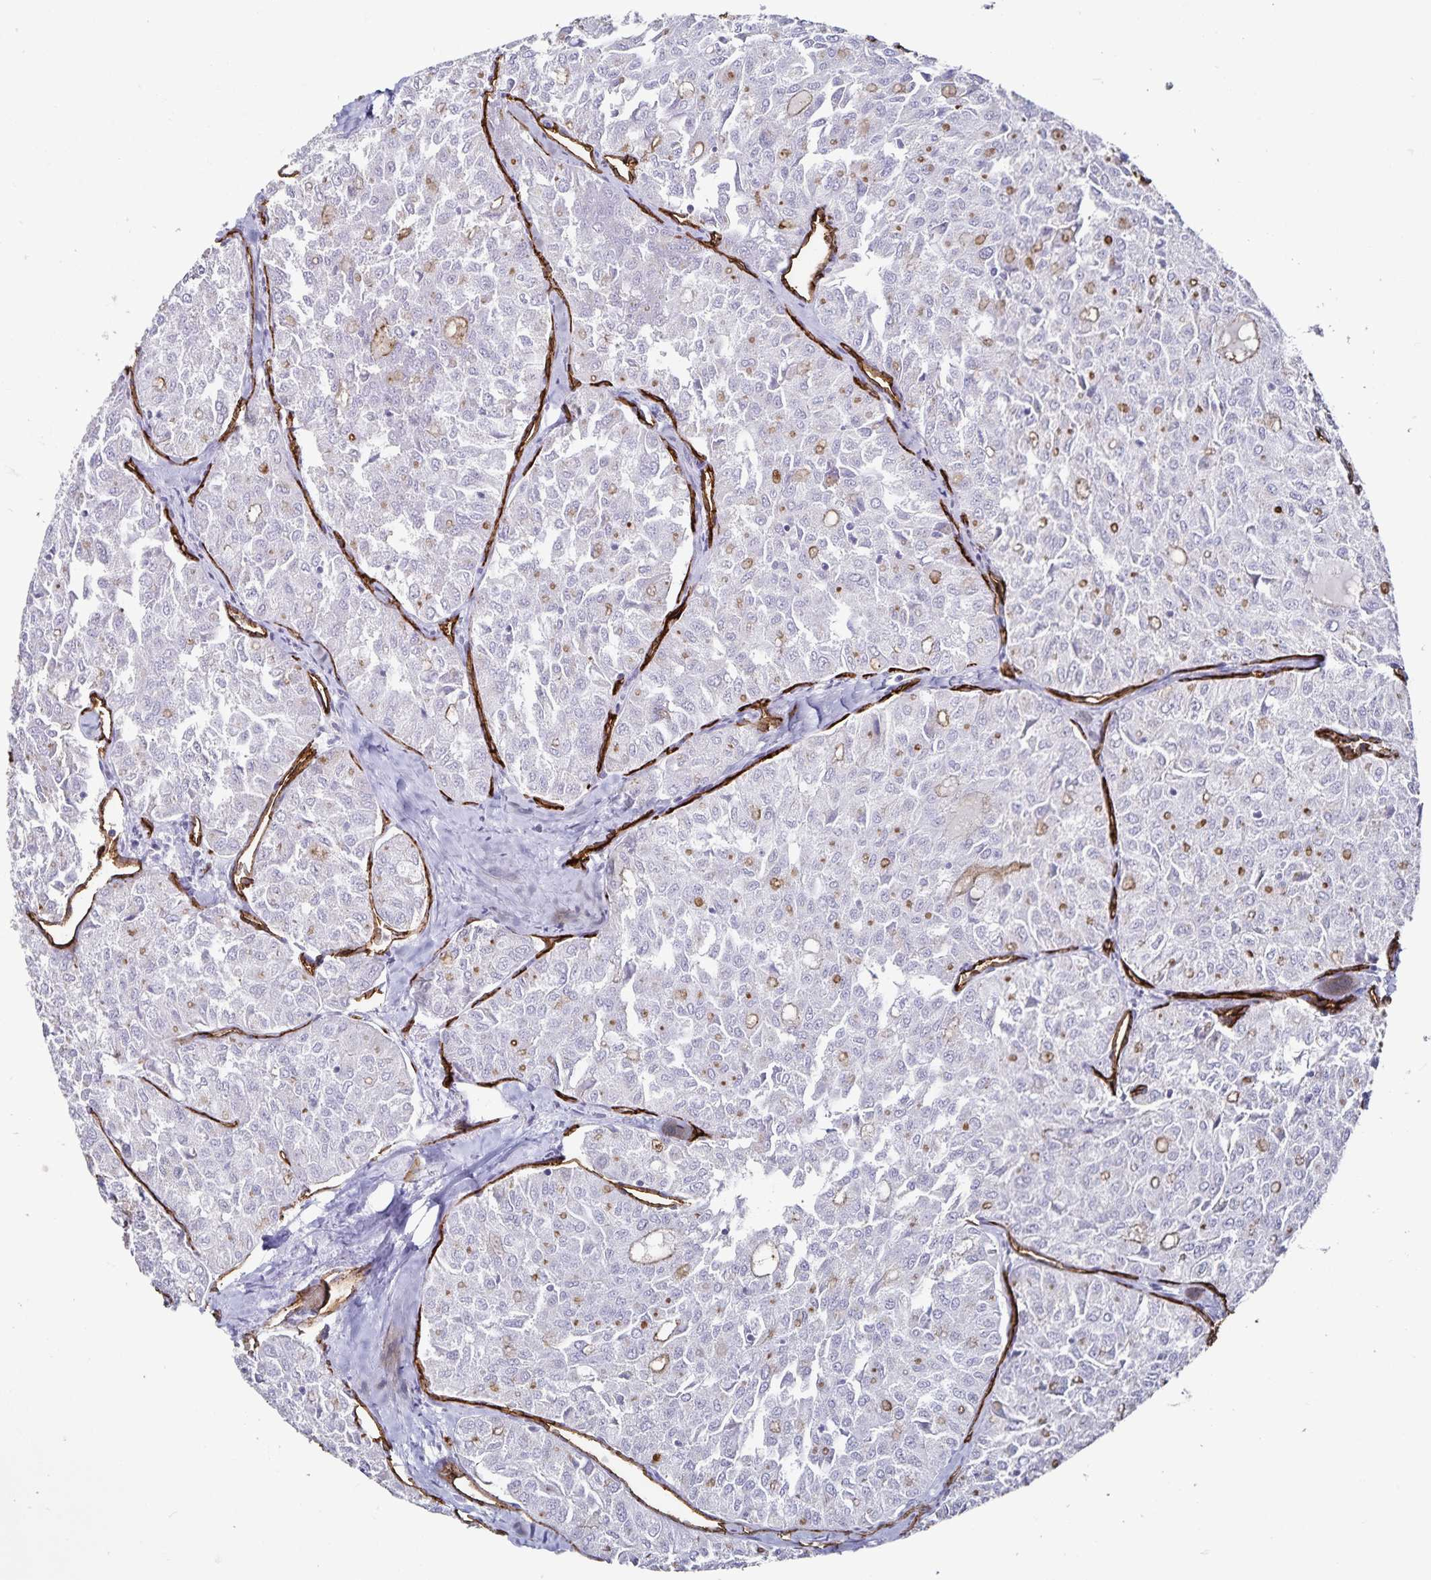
{"staining": {"intensity": "weak", "quantity": "<25%", "location": "cytoplasmic/membranous"}, "tissue": "thyroid cancer", "cell_type": "Tumor cells", "image_type": "cancer", "snomed": [{"axis": "morphology", "description": "Follicular adenoma carcinoma, NOS"}, {"axis": "topography", "description": "Thyroid gland"}], "caption": "The histopathology image demonstrates no staining of tumor cells in thyroid follicular adenoma carcinoma.", "gene": "PODXL", "patient": {"sex": "male", "age": 75}}